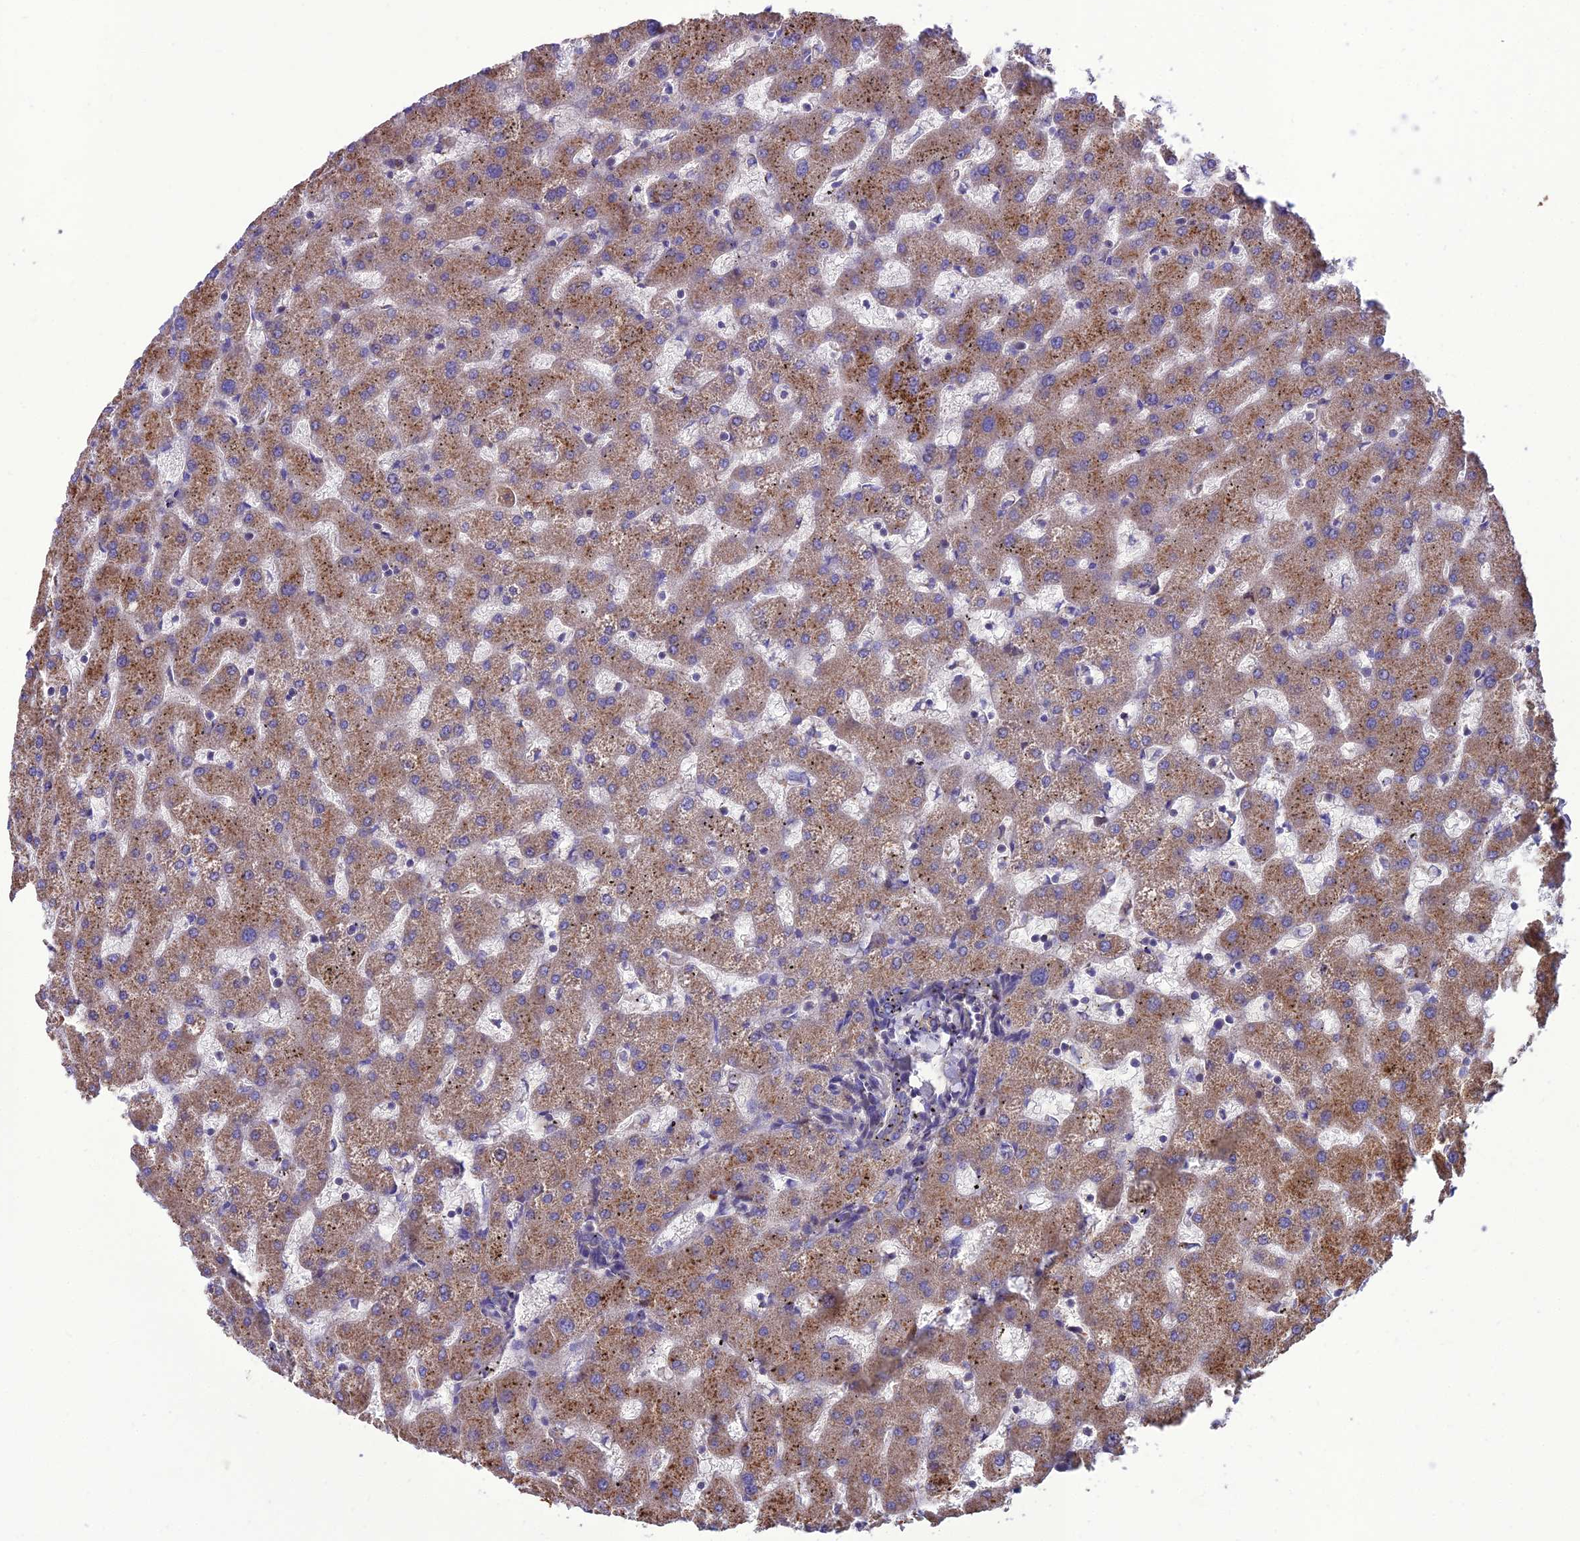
{"staining": {"intensity": "weak", "quantity": ">75%", "location": "cytoplasmic/membranous"}, "tissue": "liver", "cell_type": "Cholangiocytes", "image_type": "normal", "snomed": [{"axis": "morphology", "description": "Normal tissue, NOS"}, {"axis": "topography", "description": "Liver"}], "caption": "An IHC image of normal tissue is shown. Protein staining in brown highlights weak cytoplasmic/membranous positivity in liver within cholangiocytes.", "gene": "PPIL3", "patient": {"sex": "female", "age": 63}}